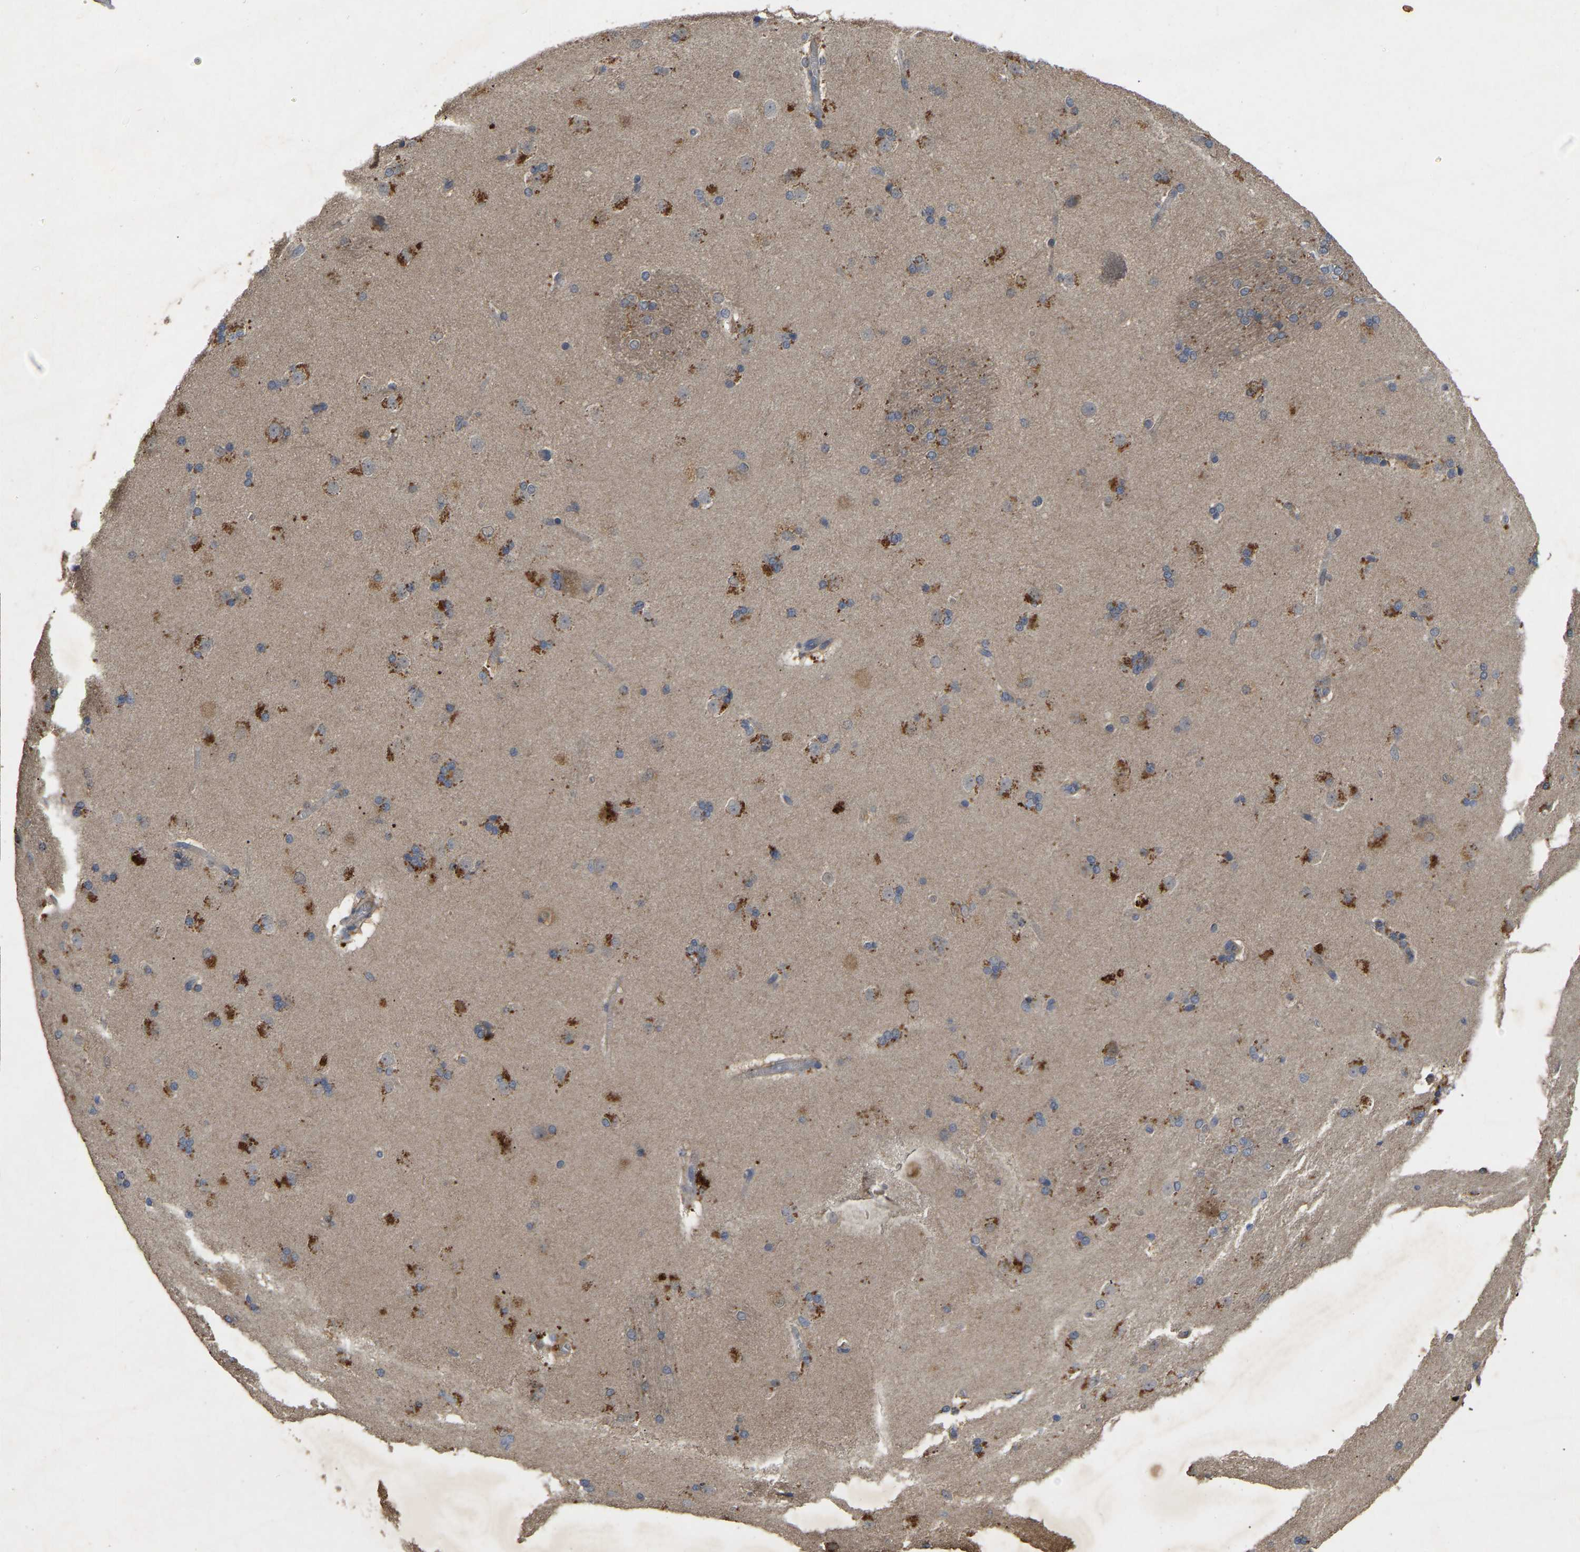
{"staining": {"intensity": "moderate", "quantity": "<25%", "location": "cytoplasmic/membranous"}, "tissue": "caudate", "cell_type": "Glial cells", "image_type": "normal", "snomed": [{"axis": "morphology", "description": "Normal tissue, NOS"}, {"axis": "topography", "description": "Lateral ventricle wall"}], "caption": "A brown stain shows moderate cytoplasmic/membranous expression of a protein in glial cells of normal caudate. The staining was performed using DAB to visualize the protein expression in brown, while the nuclei were stained in blue with hematoxylin (Magnification: 20x).", "gene": "LPAR2", "patient": {"sex": "female", "age": 19}}